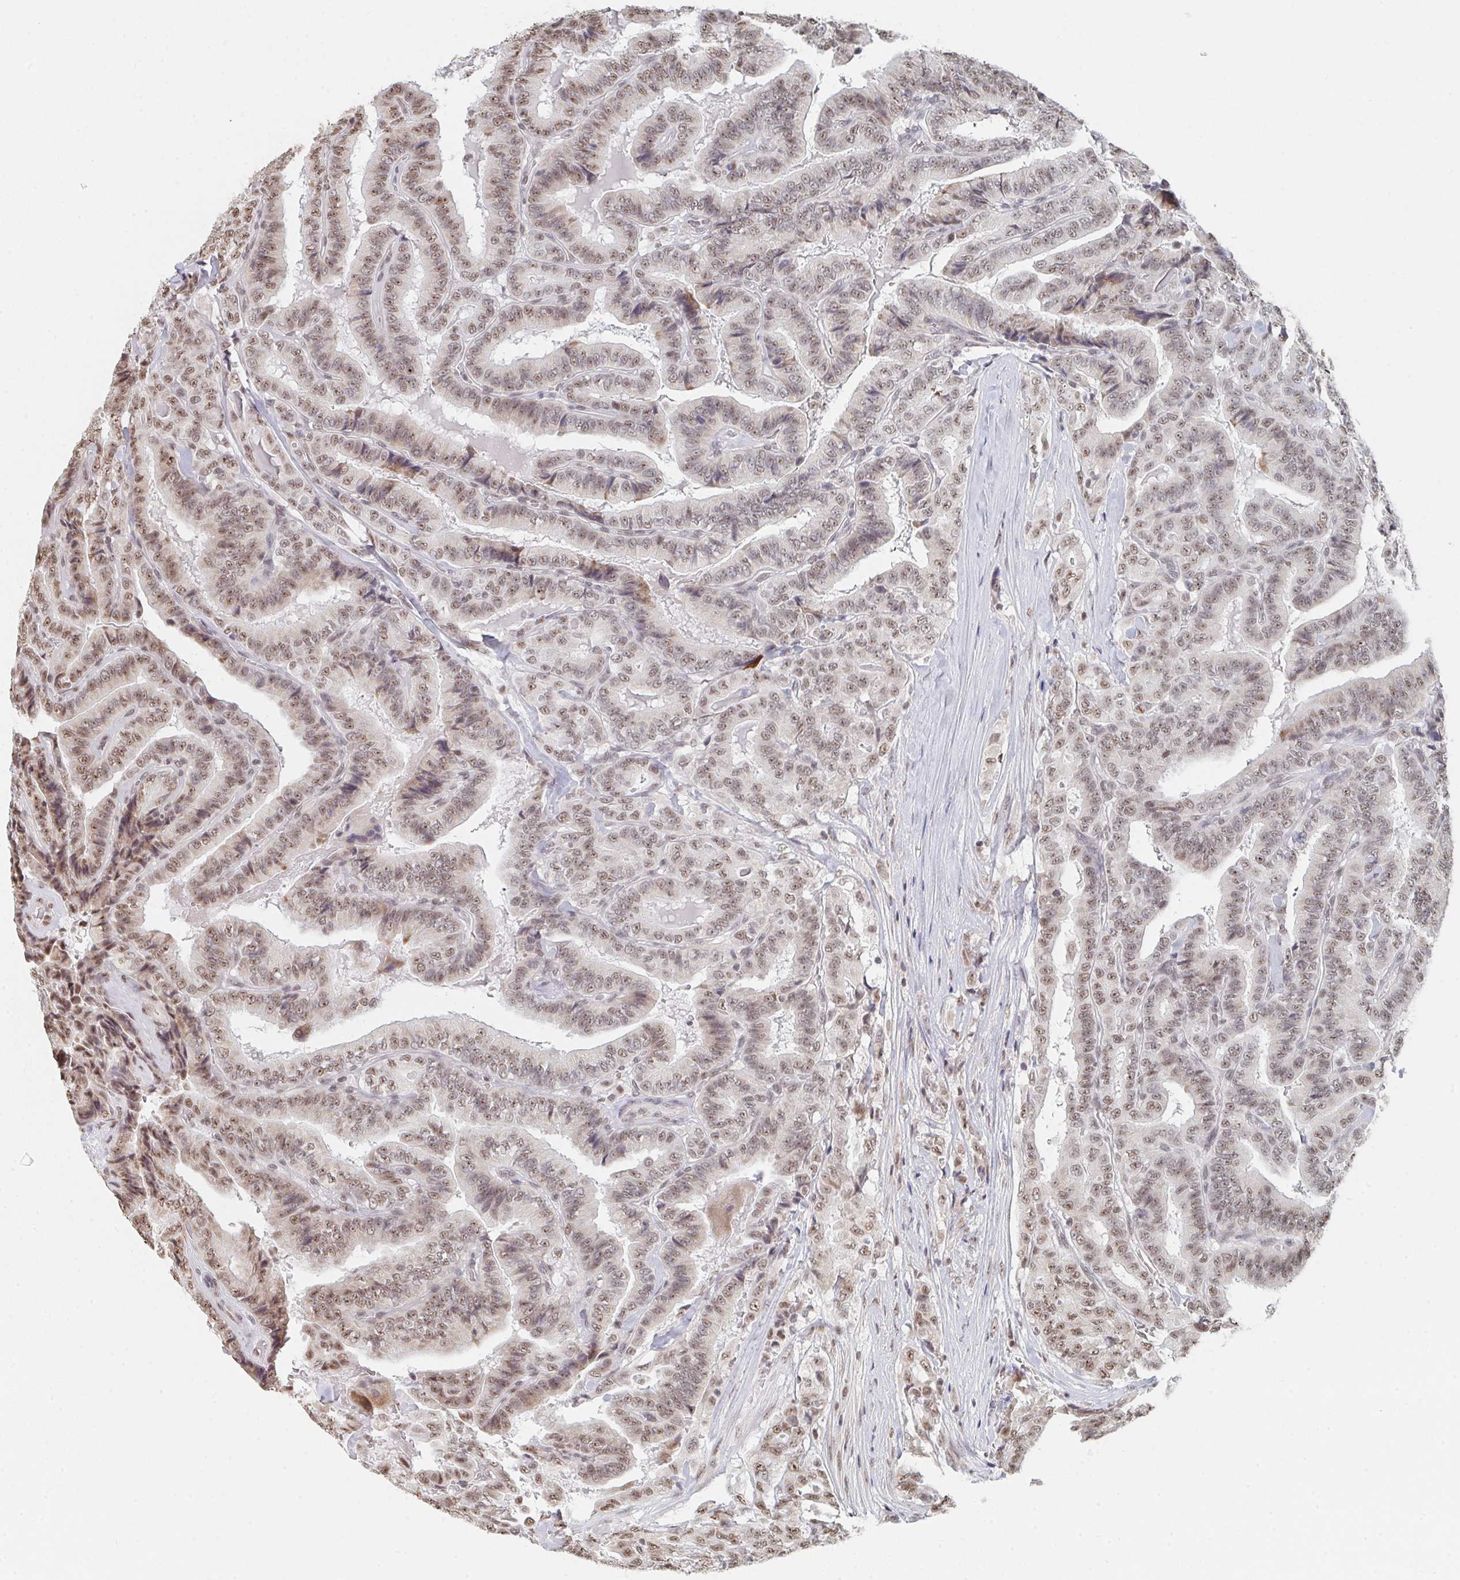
{"staining": {"intensity": "weak", "quantity": ">75%", "location": "nuclear"}, "tissue": "thyroid cancer", "cell_type": "Tumor cells", "image_type": "cancer", "snomed": [{"axis": "morphology", "description": "Papillary adenocarcinoma, NOS"}, {"axis": "topography", "description": "Thyroid gland"}], "caption": "Protein staining of thyroid papillary adenocarcinoma tissue displays weak nuclear staining in approximately >75% of tumor cells.", "gene": "MBNL1", "patient": {"sex": "male", "age": 61}}